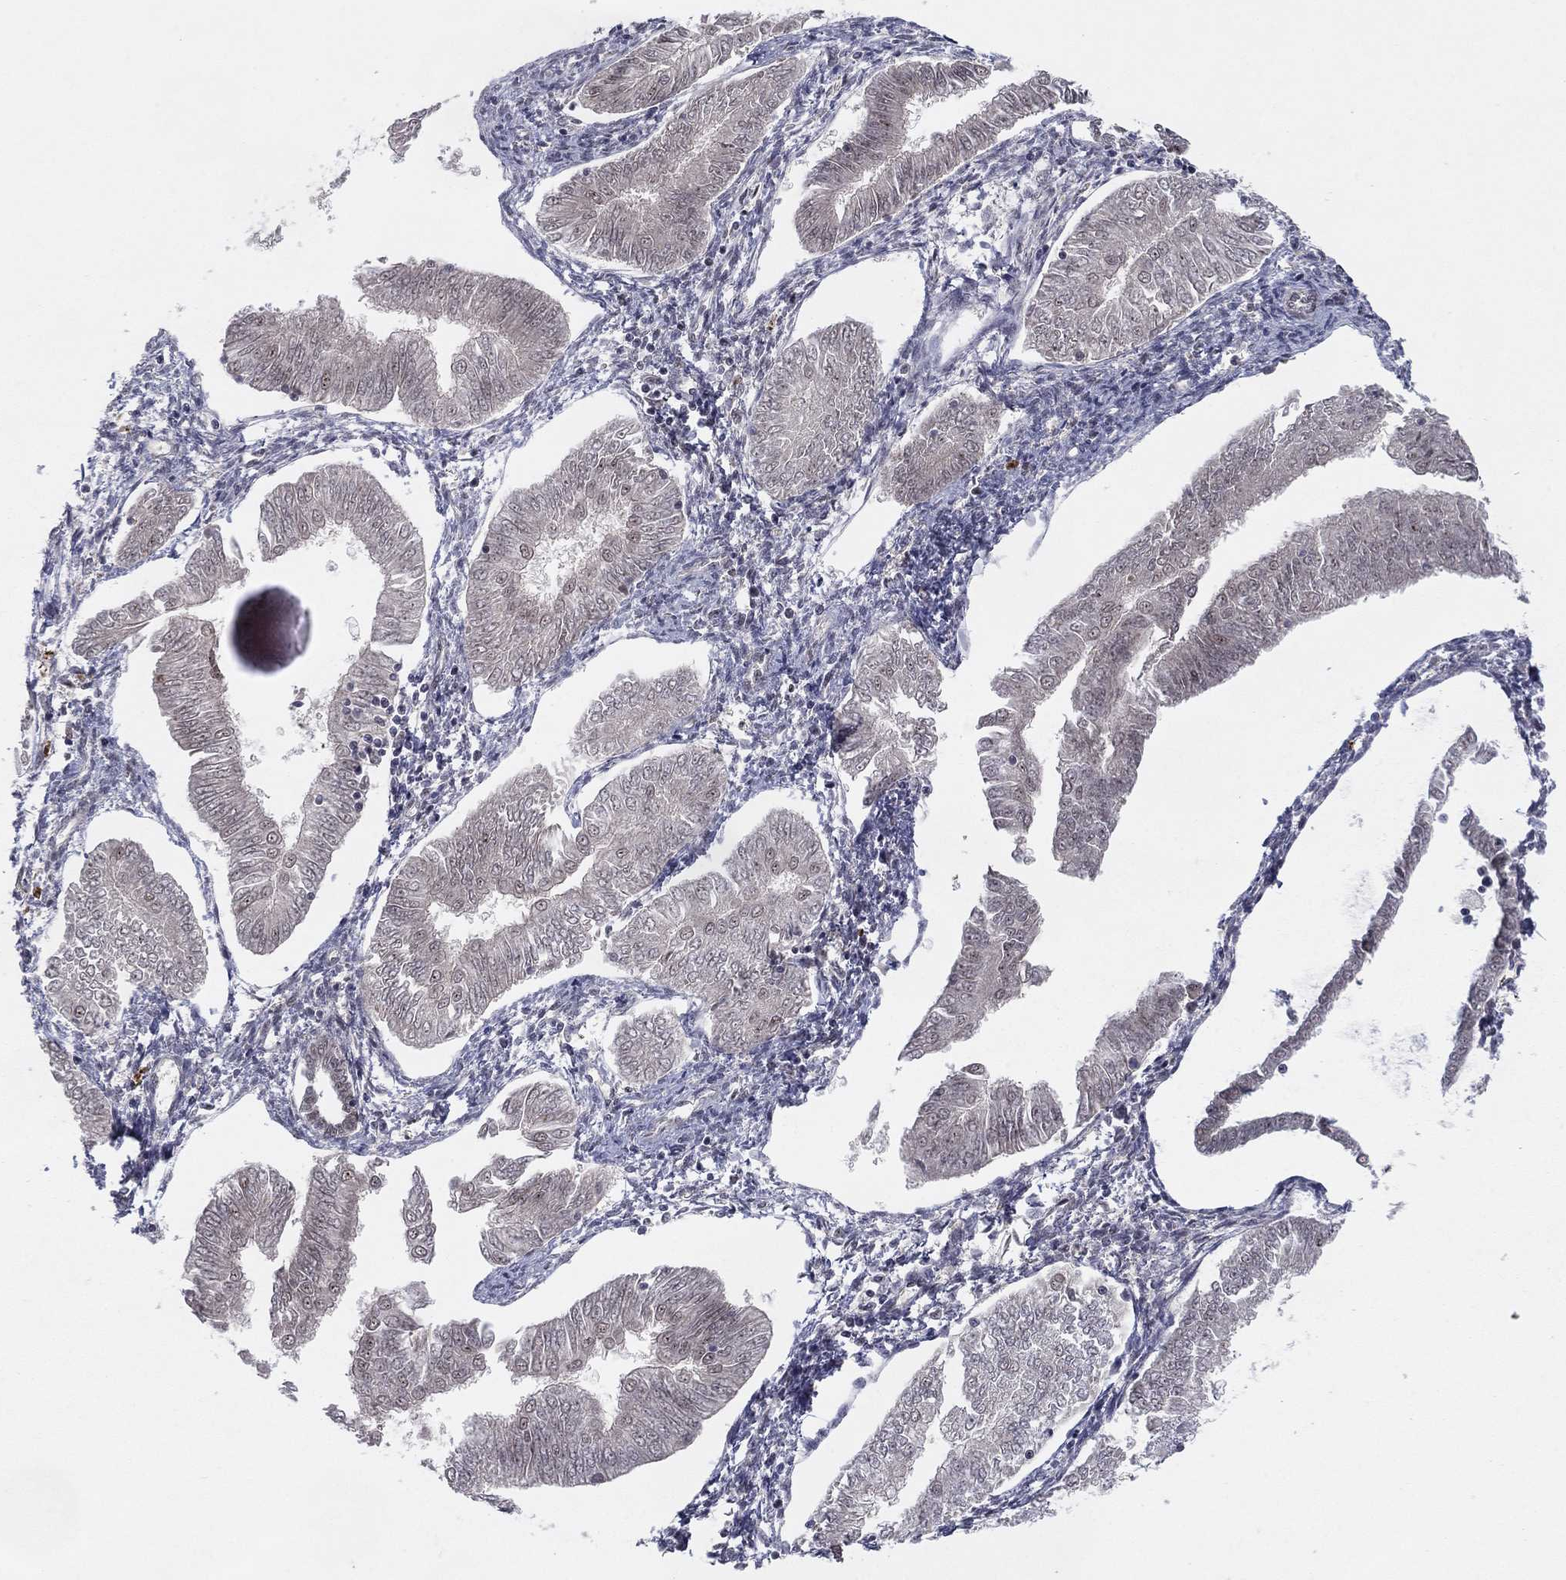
{"staining": {"intensity": "negative", "quantity": "none", "location": "none"}, "tissue": "endometrial cancer", "cell_type": "Tumor cells", "image_type": "cancer", "snomed": [{"axis": "morphology", "description": "Adenocarcinoma, NOS"}, {"axis": "topography", "description": "Endometrium"}], "caption": "Tumor cells show no significant protein positivity in endometrial cancer (adenocarcinoma).", "gene": "ZNF395", "patient": {"sex": "female", "age": 53}}